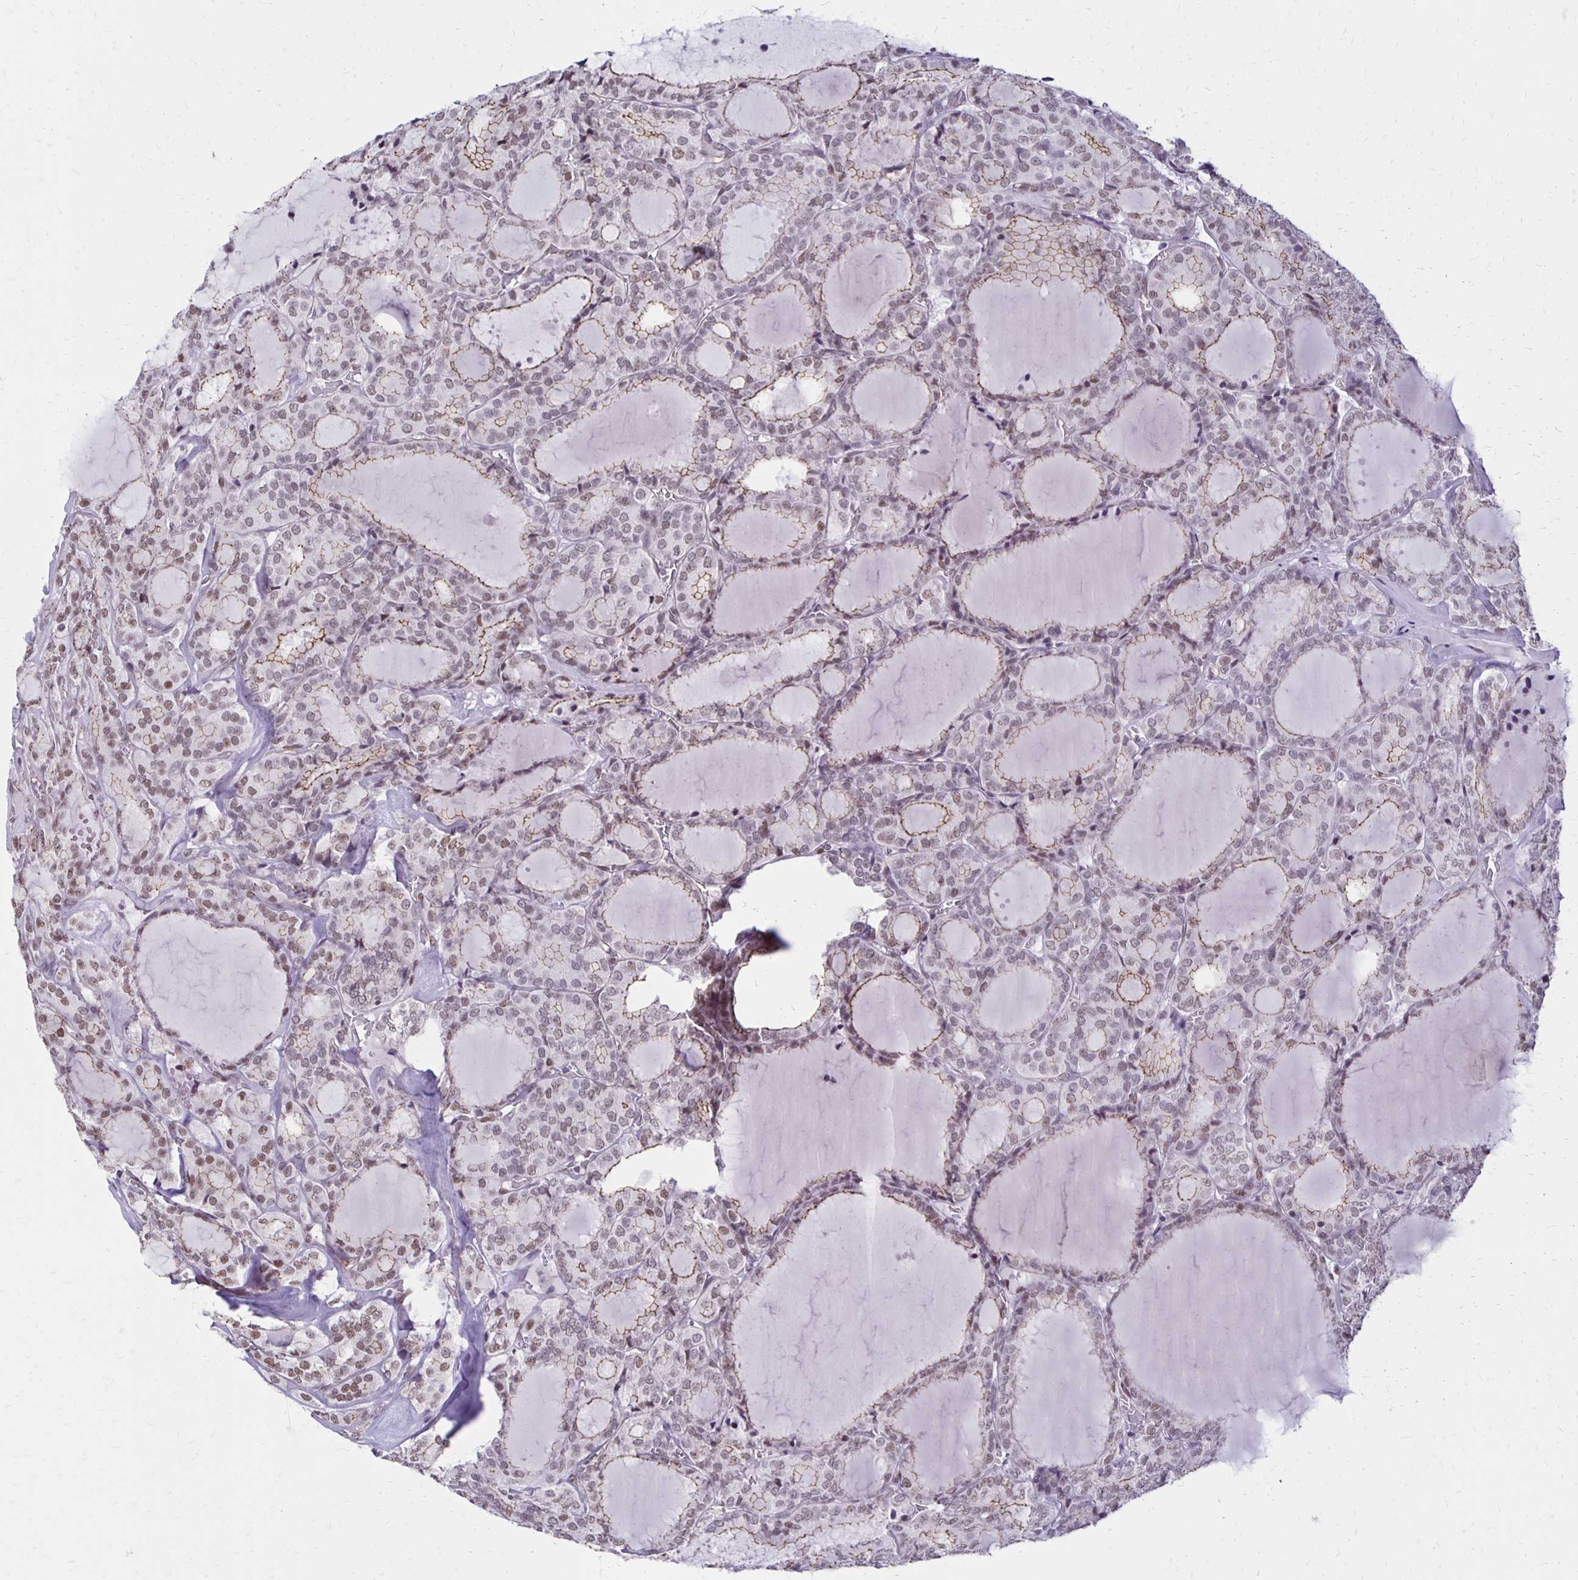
{"staining": {"intensity": "weak", "quantity": "25%-75%", "location": "cytoplasmic/membranous,nuclear"}, "tissue": "thyroid cancer", "cell_type": "Tumor cells", "image_type": "cancer", "snomed": [{"axis": "morphology", "description": "Follicular adenoma carcinoma, NOS"}, {"axis": "topography", "description": "Thyroid gland"}], "caption": "IHC (DAB) staining of human thyroid follicular adenoma carcinoma displays weak cytoplasmic/membranous and nuclear protein positivity in about 25%-75% of tumor cells. (IHC, brightfield microscopy, high magnification).", "gene": "DDB2", "patient": {"sex": "male", "age": 74}}